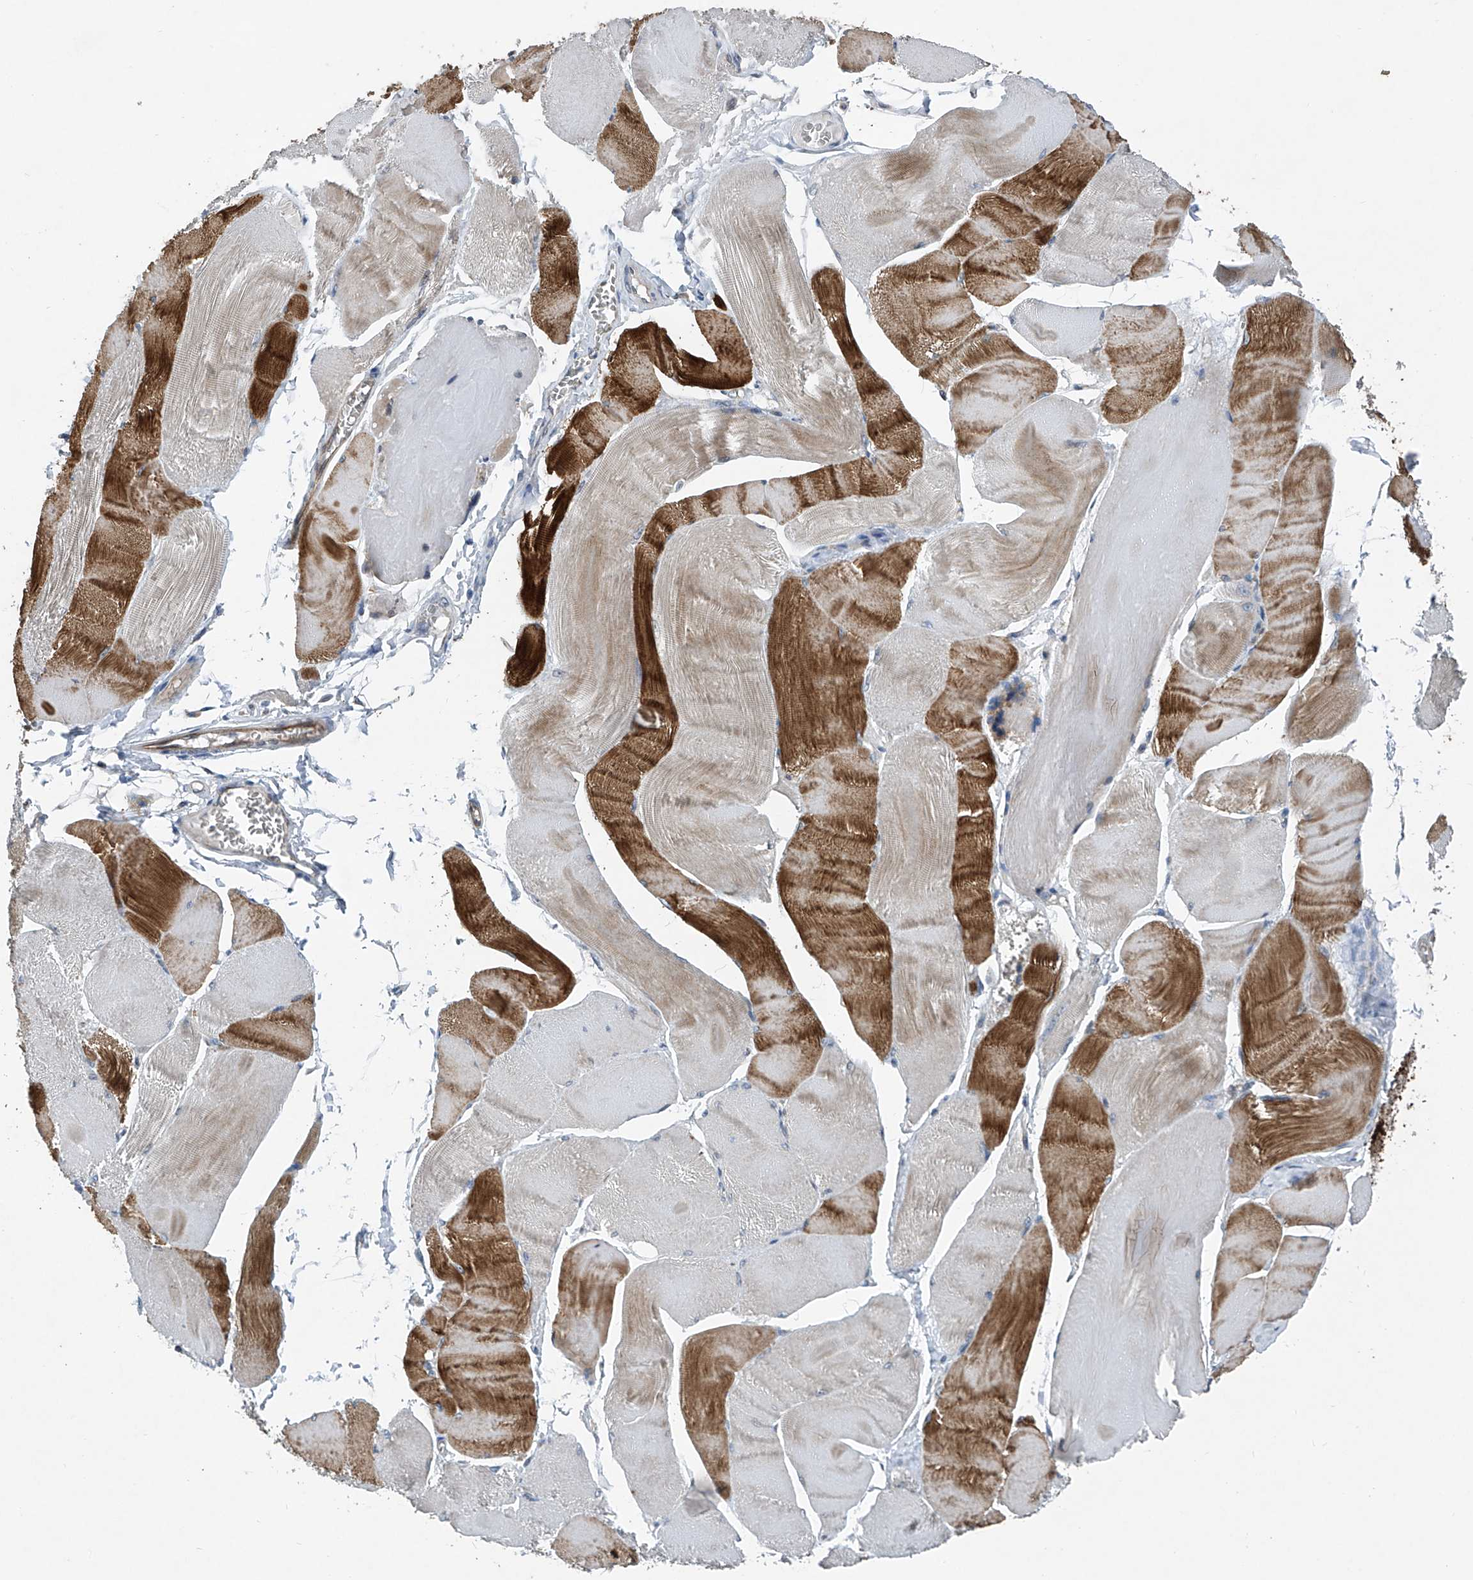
{"staining": {"intensity": "strong", "quantity": "<25%", "location": "cytoplasmic/membranous"}, "tissue": "skeletal muscle", "cell_type": "Myocytes", "image_type": "normal", "snomed": [{"axis": "morphology", "description": "Normal tissue, NOS"}, {"axis": "morphology", "description": "Basal cell carcinoma"}, {"axis": "topography", "description": "Skeletal muscle"}], "caption": "Protein expression analysis of normal human skeletal muscle reveals strong cytoplasmic/membranous expression in about <25% of myocytes. (DAB (3,3'-diaminobenzidine) IHC with brightfield microscopy, high magnification).", "gene": "BCKDHB", "patient": {"sex": "female", "age": 64}}